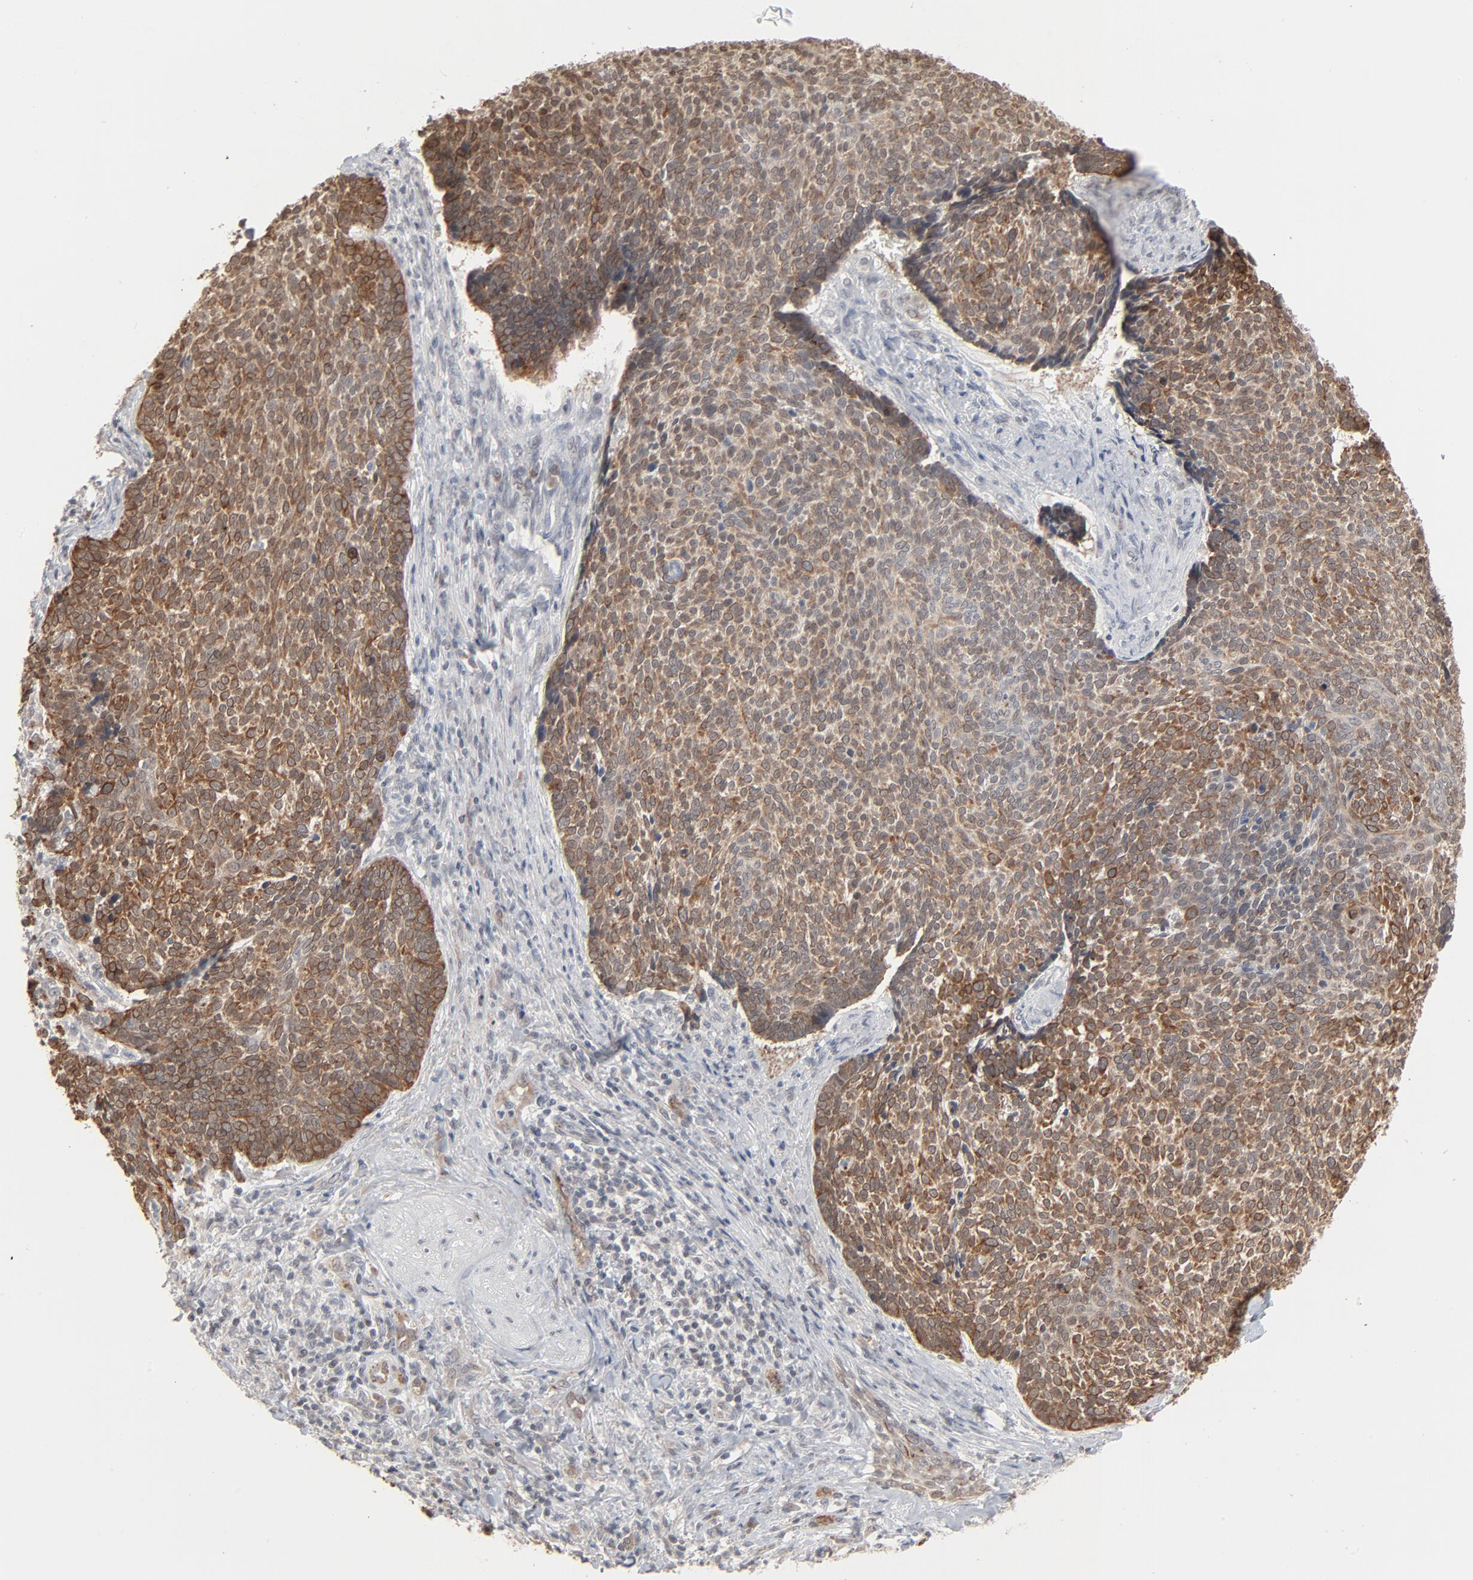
{"staining": {"intensity": "moderate", "quantity": ">75%", "location": "cytoplasmic/membranous"}, "tissue": "skin cancer", "cell_type": "Tumor cells", "image_type": "cancer", "snomed": [{"axis": "morphology", "description": "Basal cell carcinoma"}, {"axis": "topography", "description": "Skin"}], "caption": "Human basal cell carcinoma (skin) stained for a protein (brown) shows moderate cytoplasmic/membranous positive staining in approximately >75% of tumor cells.", "gene": "ITPR3", "patient": {"sex": "male", "age": 84}}